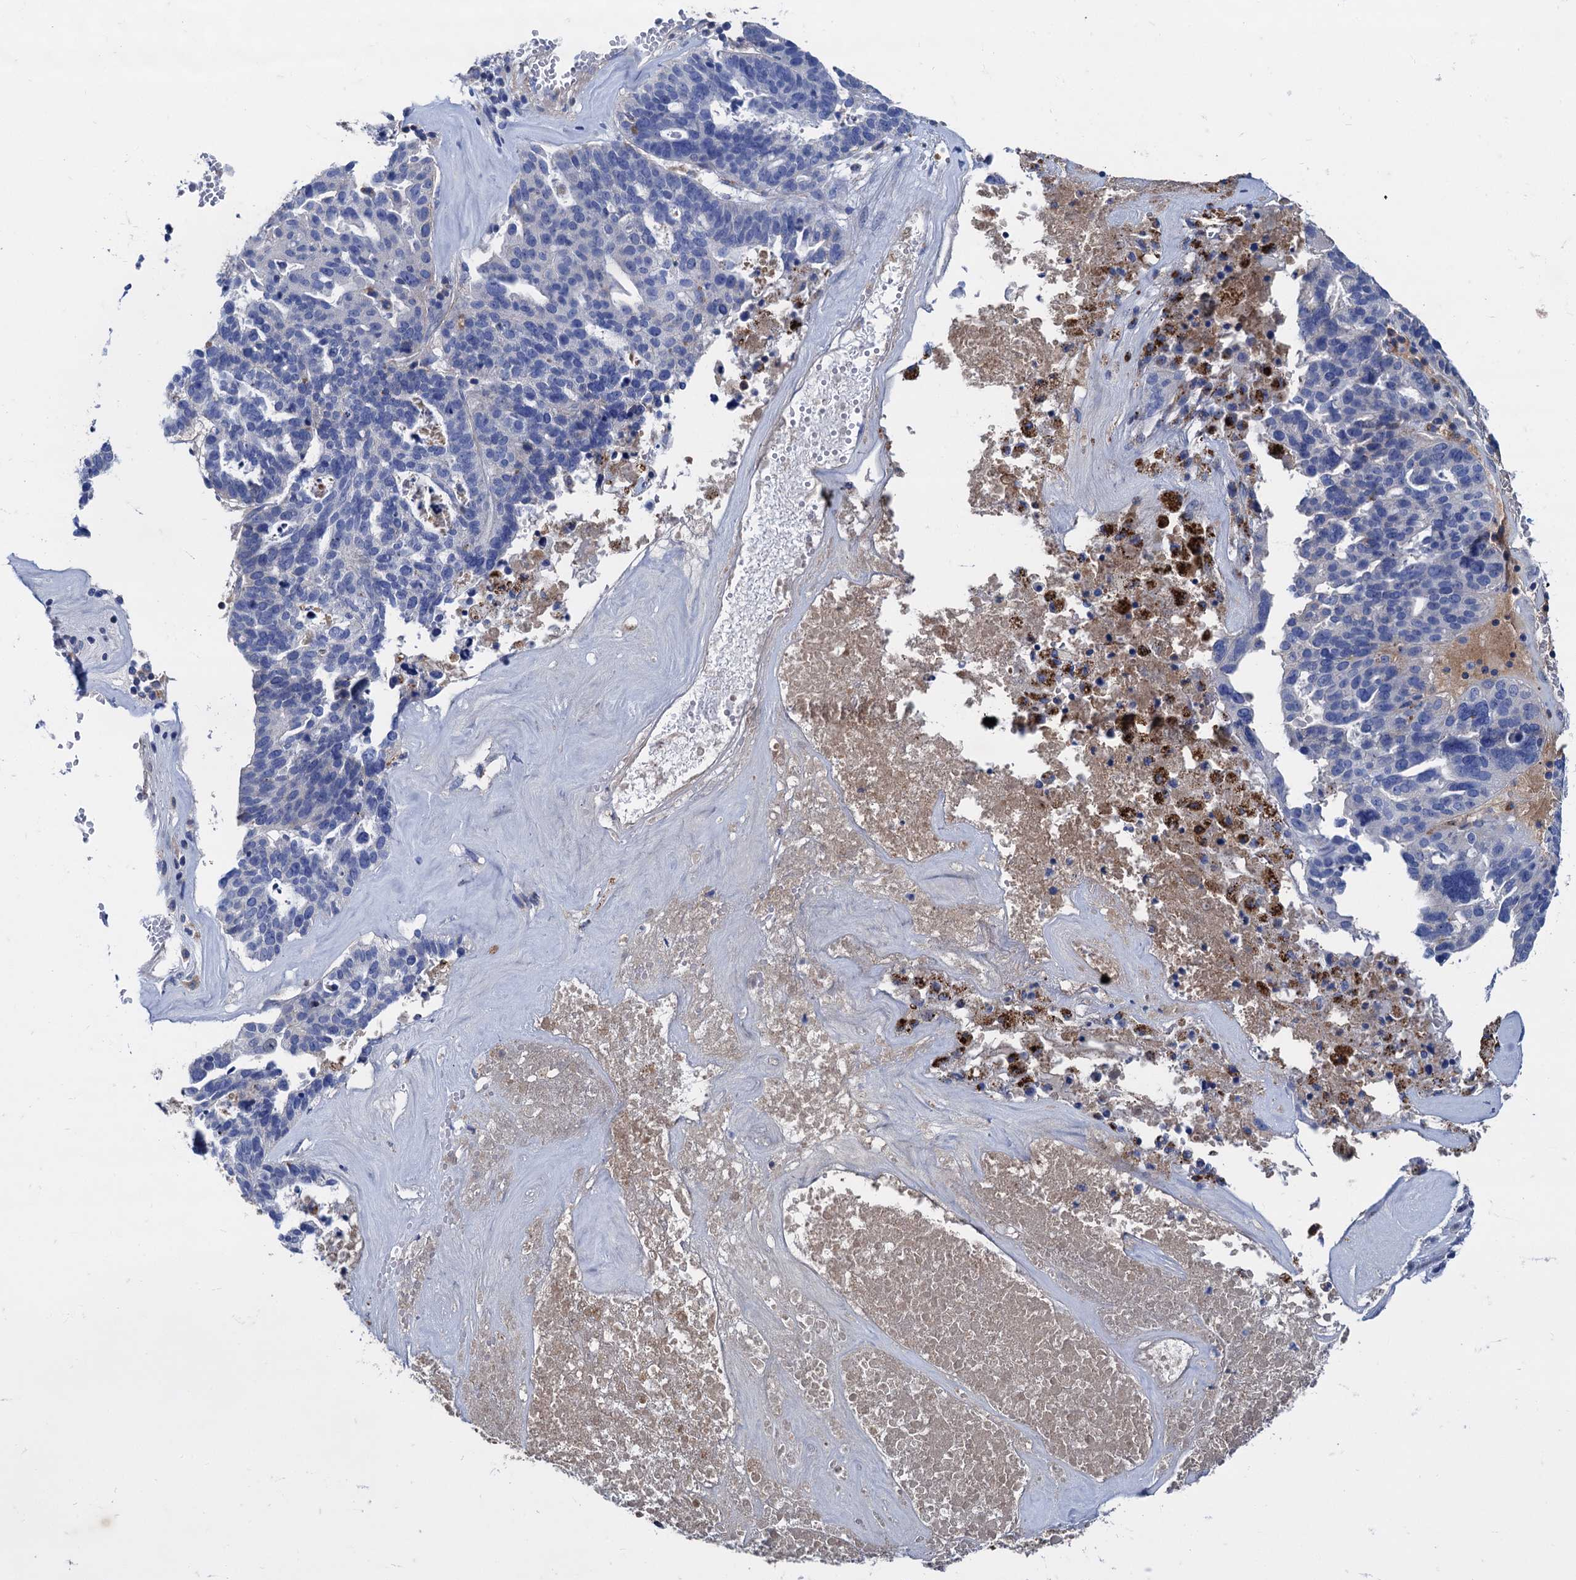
{"staining": {"intensity": "negative", "quantity": "none", "location": "none"}, "tissue": "ovarian cancer", "cell_type": "Tumor cells", "image_type": "cancer", "snomed": [{"axis": "morphology", "description": "Cystadenocarcinoma, serous, NOS"}, {"axis": "topography", "description": "Ovary"}], "caption": "This photomicrograph is of ovarian cancer (serous cystadenocarcinoma) stained with immunohistochemistry (IHC) to label a protein in brown with the nuclei are counter-stained blue. There is no expression in tumor cells.", "gene": "APOD", "patient": {"sex": "female", "age": 59}}